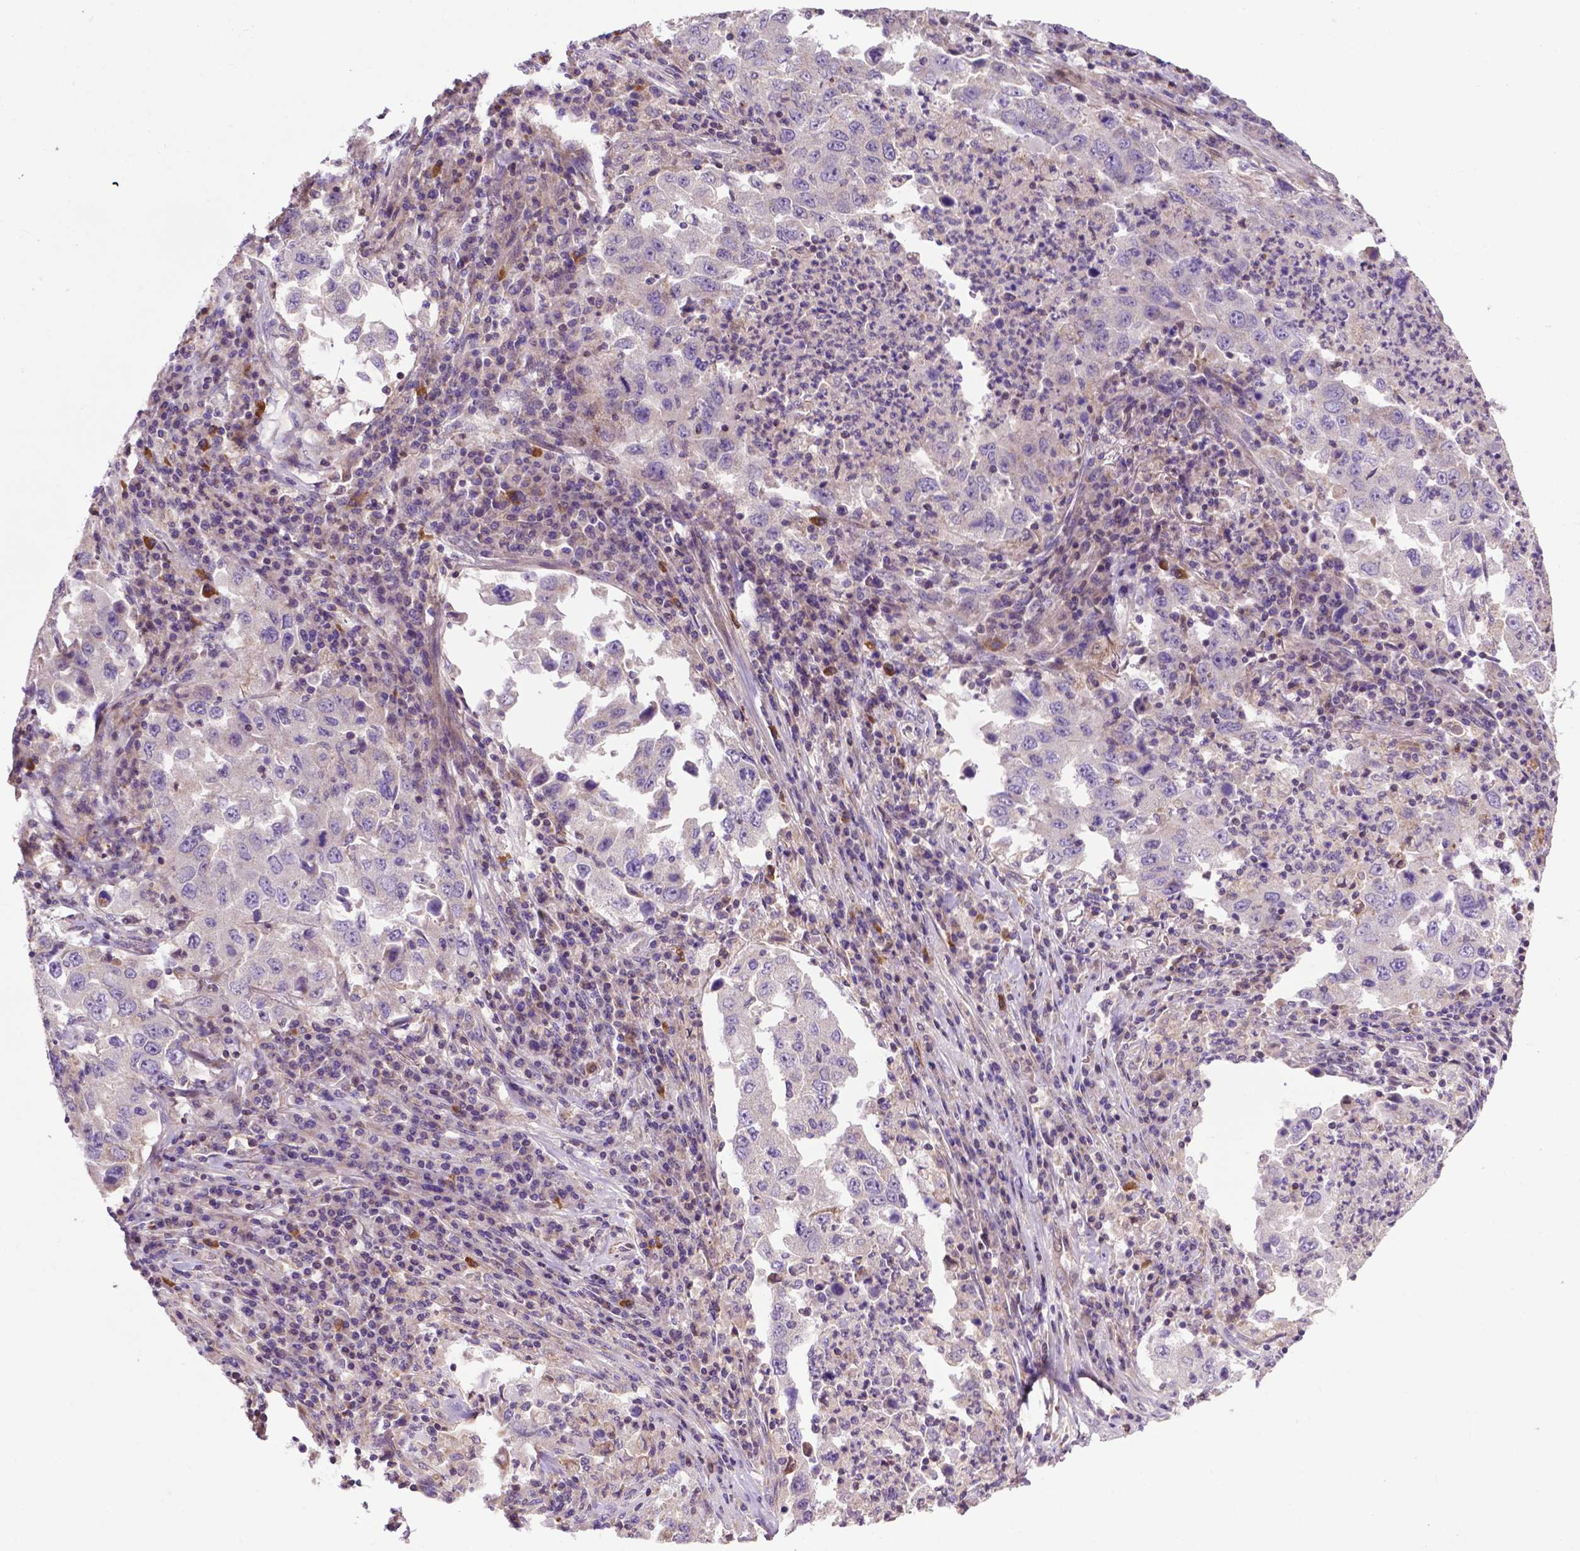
{"staining": {"intensity": "negative", "quantity": "none", "location": "none"}, "tissue": "lung cancer", "cell_type": "Tumor cells", "image_type": "cancer", "snomed": [{"axis": "morphology", "description": "Adenocarcinoma, NOS"}, {"axis": "topography", "description": "Lung"}], "caption": "The micrograph reveals no significant expression in tumor cells of lung cancer.", "gene": "SPNS2", "patient": {"sex": "male", "age": 73}}